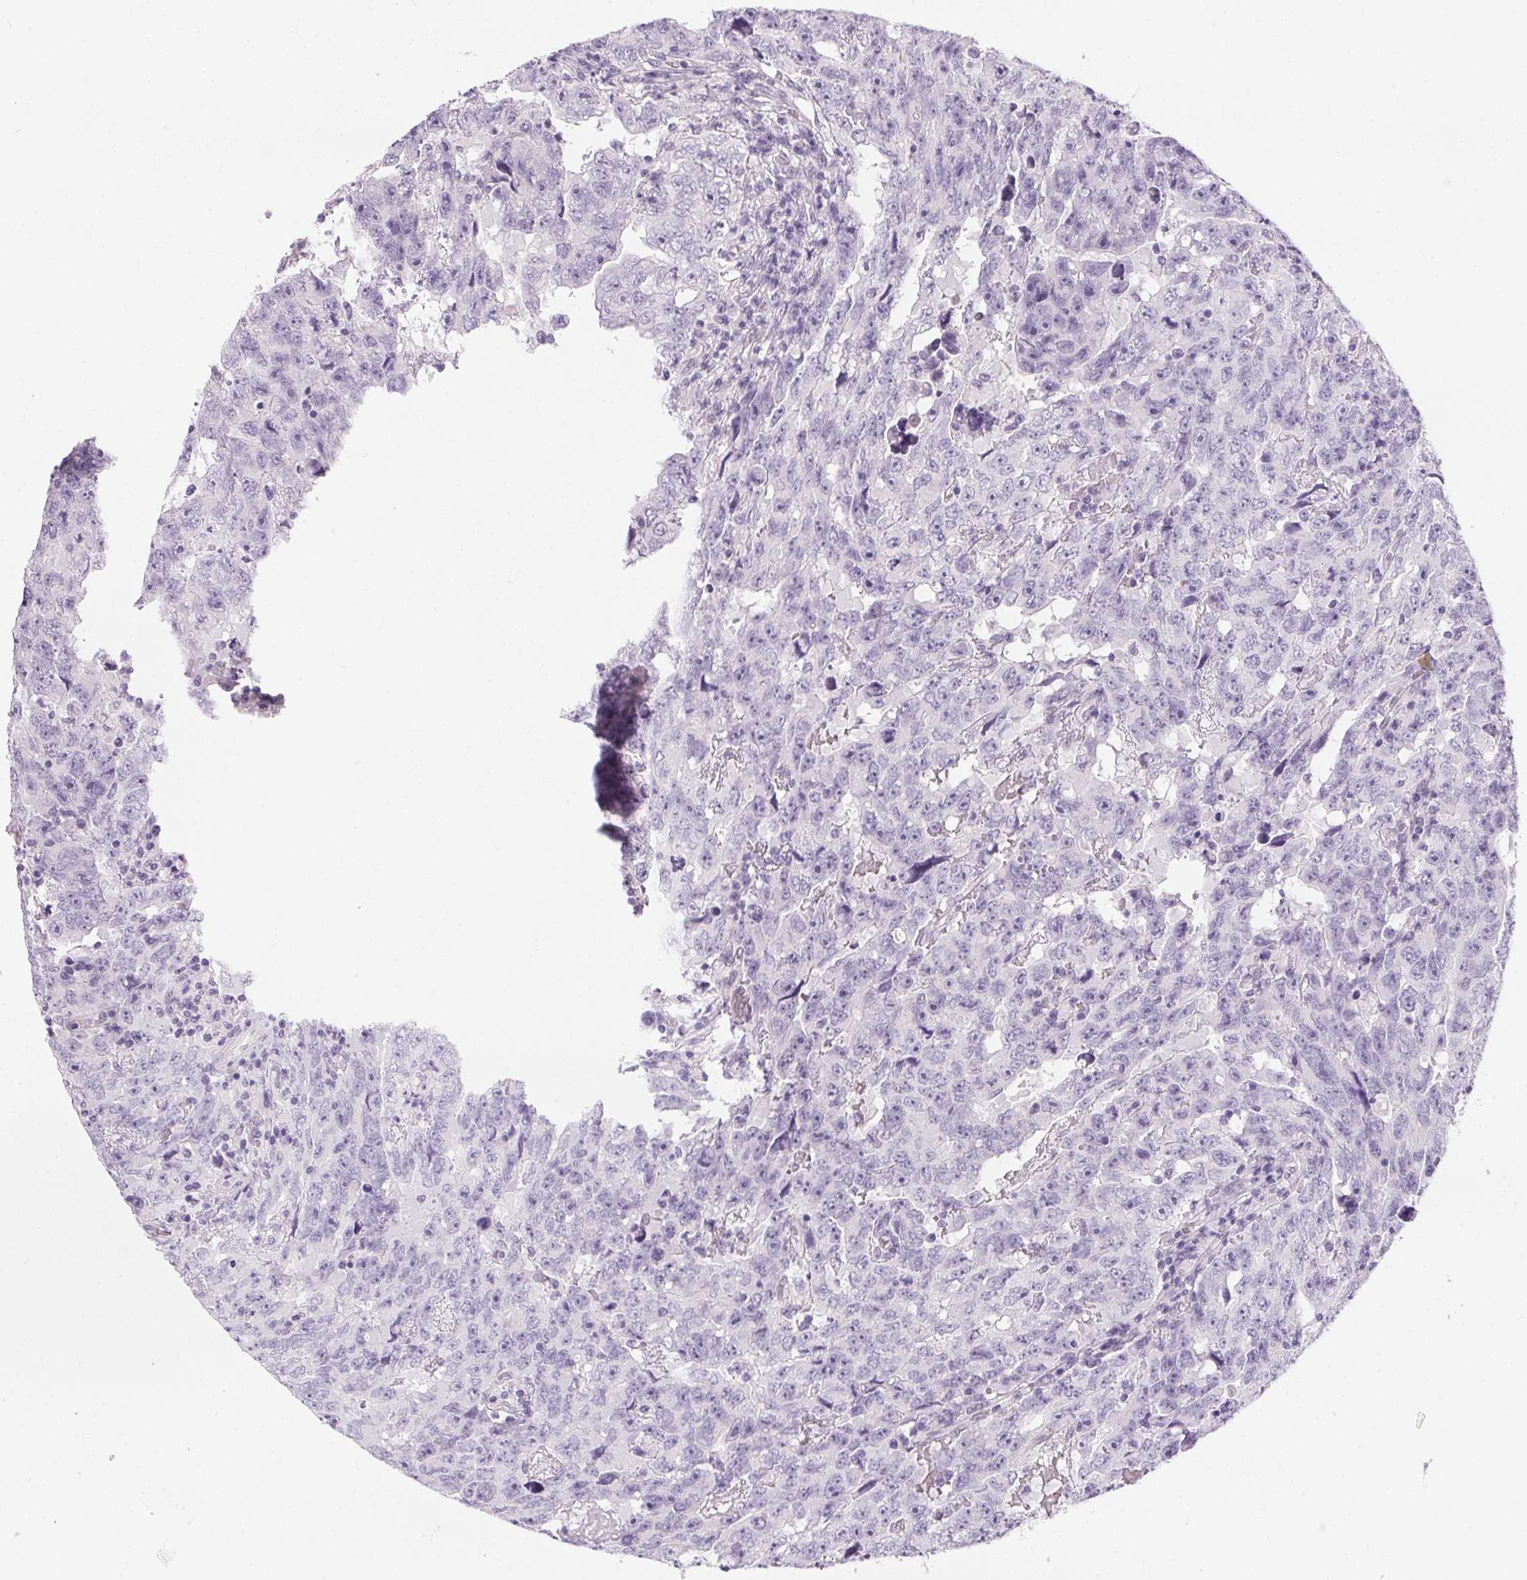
{"staining": {"intensity": "negative", "quantity": "none", "location": "none"}, "tissue": "testis cancer", "cell_type": "Tumor cells", "image_type": "cancer", "snomed": [{"axis": "morphology", "description": "Carcinoma, Embryonal, NOS"}, {"axis": "topography", "description": "Testis"}], "caption": "Tumor cells show no significant positivity in embryonal carcinoma (testis).", "gene": "GBP6", "patient": {"sex": "male", "age": 24}}